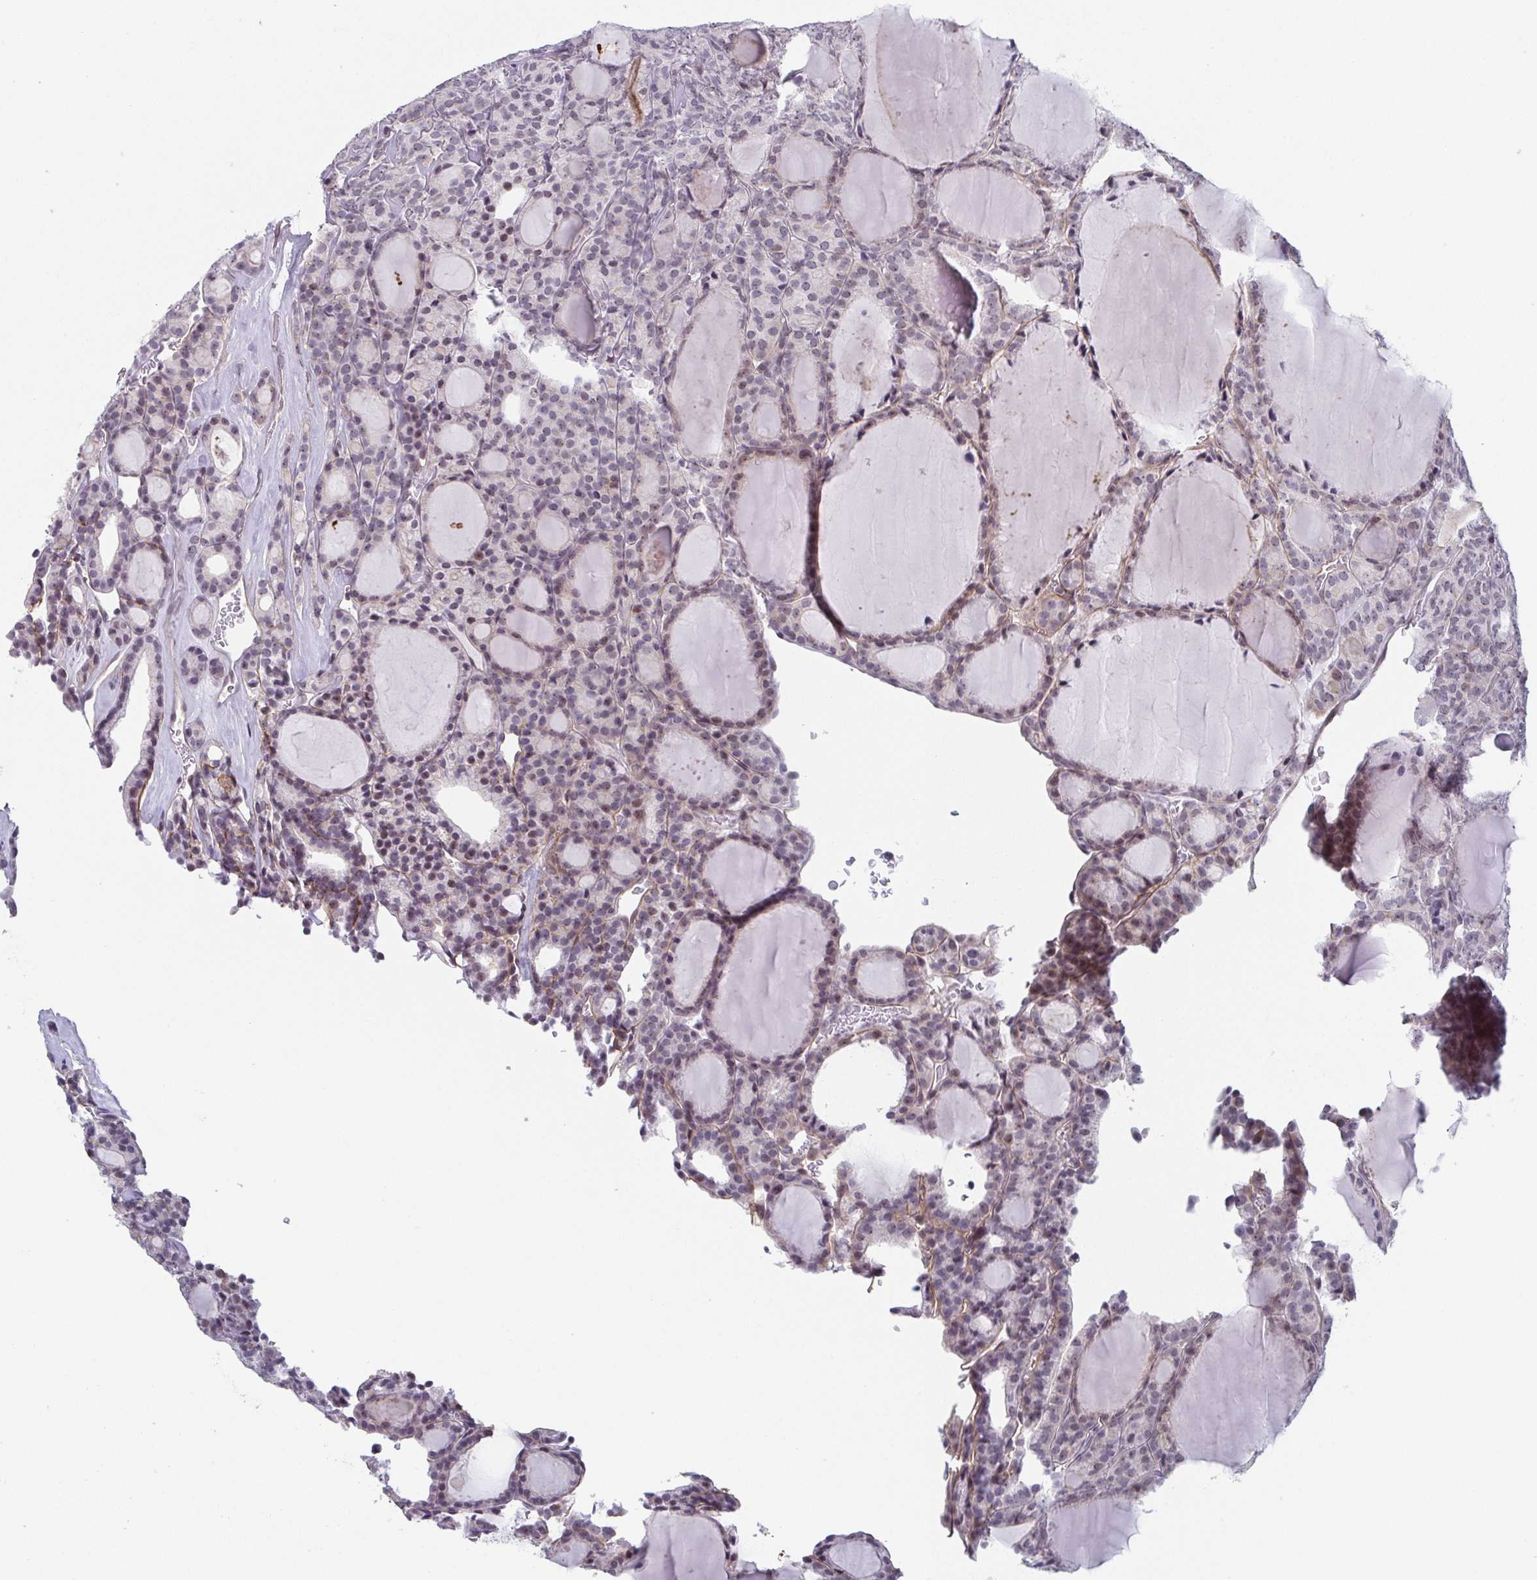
{"staining": {"intensity": "weak", "quantity": "<25%", "location": "nuclear"}, "tissue": "thyroid cancer", "cell_type": "Tumor cells", "image_type": "cancer", "snomed": [{"axis": "morphology", "description": "Follicular adenoma carcinoma, NOS"}, {"axis": "topography", "description": "Thyroid gland"}], "caption": "DAB immunohistochemical staining of thyroid follicular adenoma carcinoma reveals no significant staining in tumor cells.", "gene": "EXOSC7", "patient": {"sex": "male", "age": 74}}